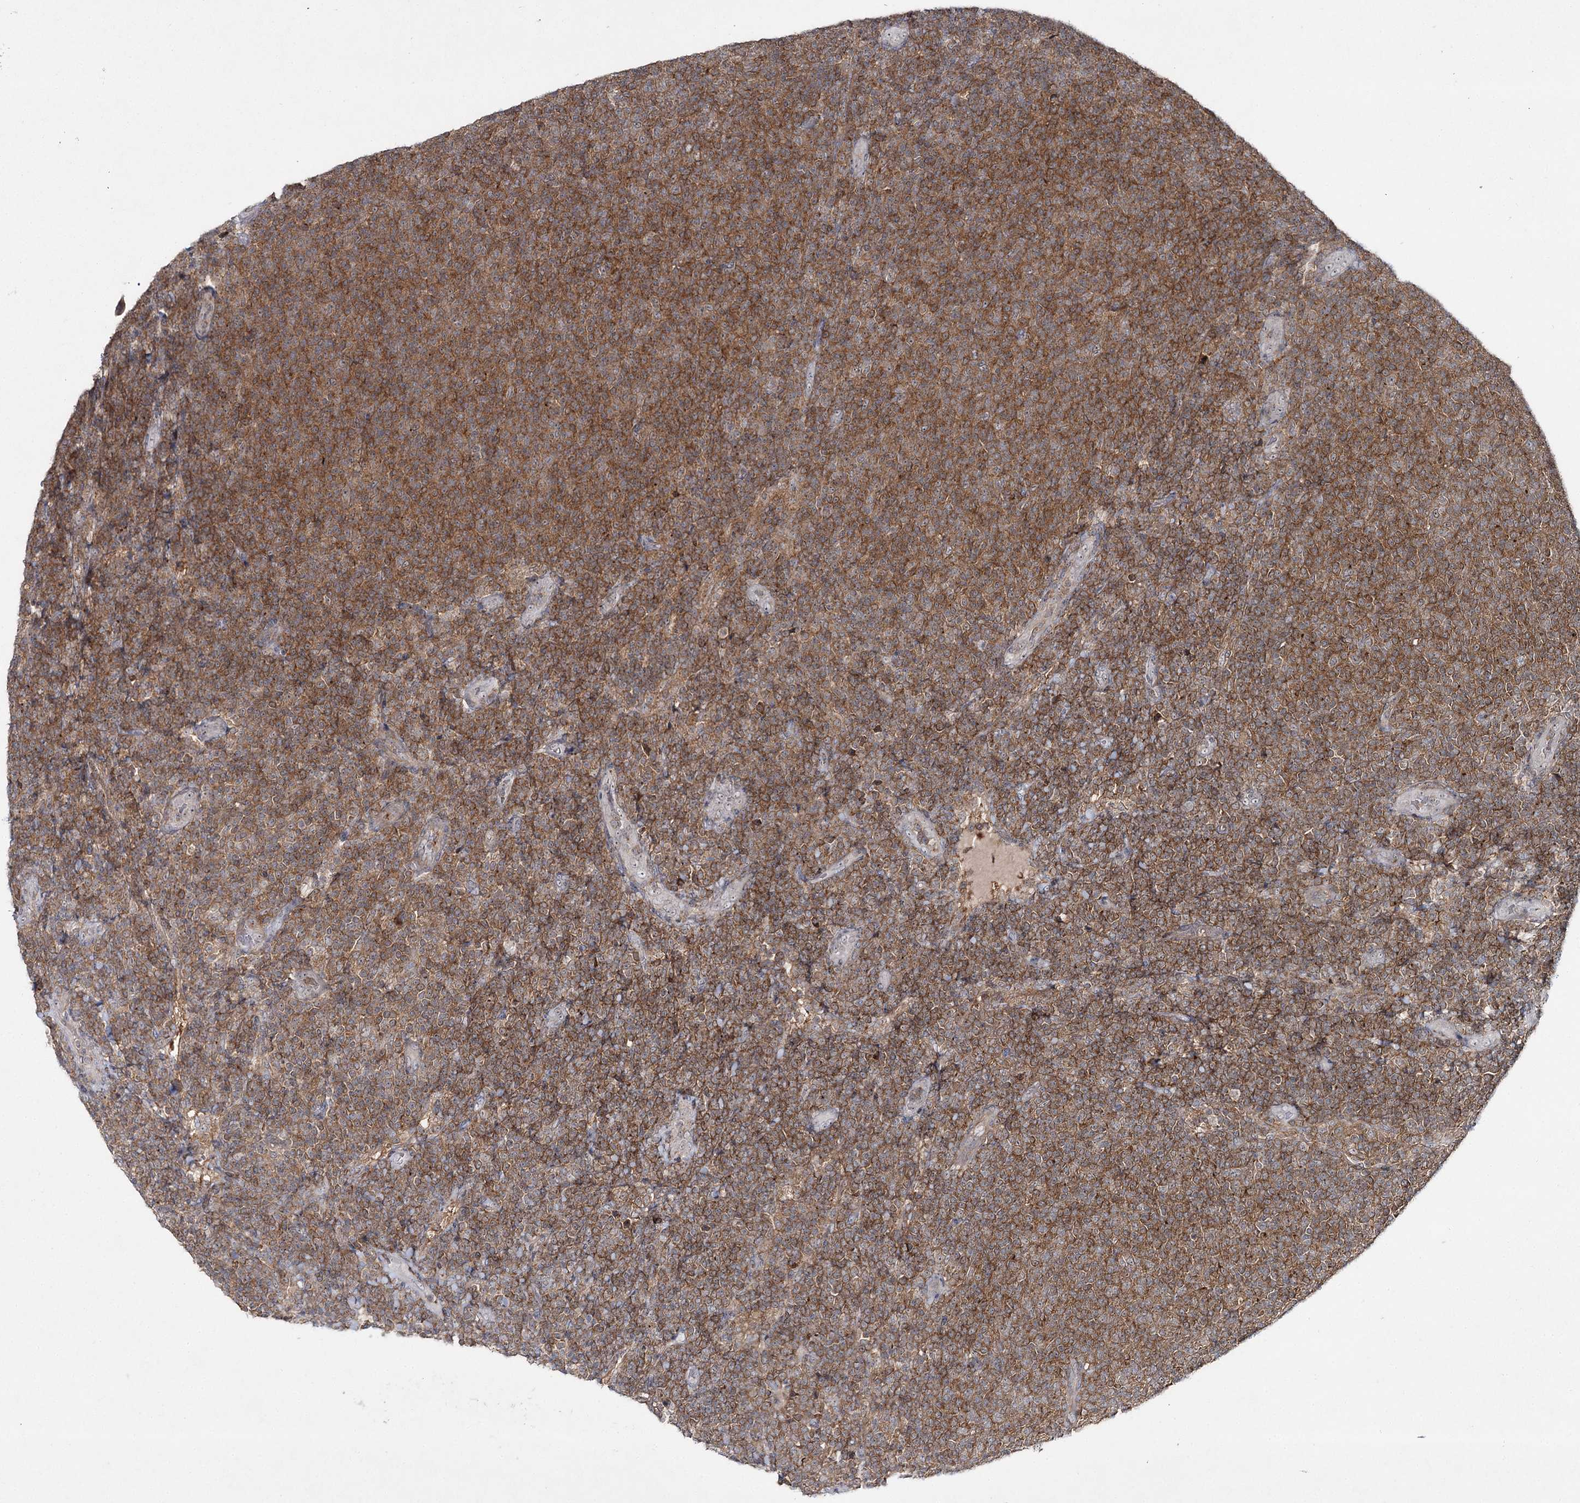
{"staining": {"intensity": "moderate", "quantity": ">75%", "location": "cytoplasmic/membranous"}, "tissue": "lymphoma", "cell_type": "Tumor cells", "image_type": "cancer", "snomed": [{"axis": "morphology", "description": "Malignant lymphoma, non-Hodgkin's type, Low grade"}, {"axis": "topography", "description": "Lymph node"}], "caption": "Lymphoma stained with DAB immunohistochemistry (IHC) reveals medium levels of moderate cytoplasmic/membranous staining in approximately >75% of tumor cells.", "gene": "WDR44", "patient": {"sex": "male", "age": 66}}